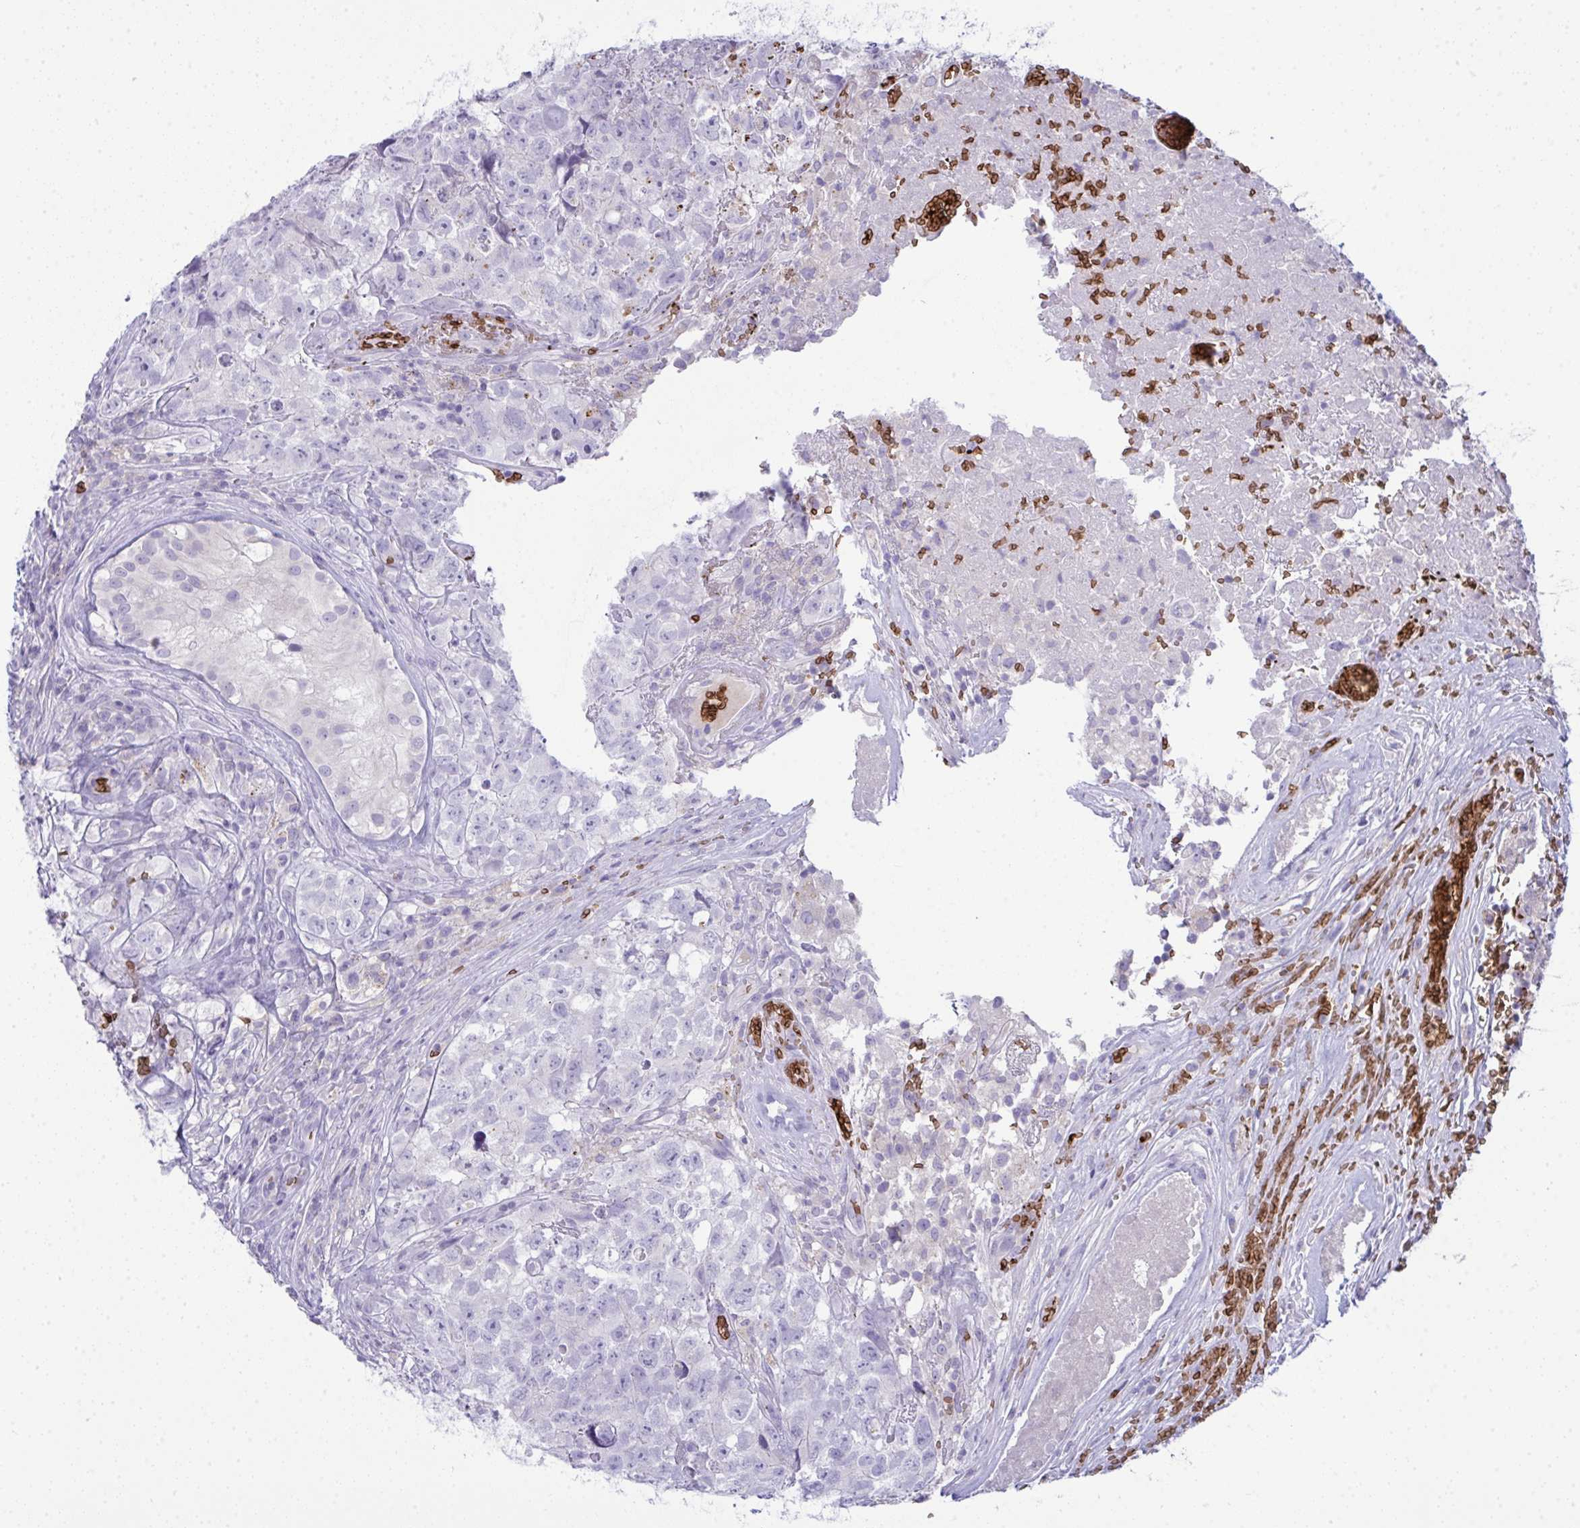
{"staining": {"intensity": "negative", "quantity": "none", "location": "none"}, "tissue": "testis cancer", "cell_type": "Tumor cells", "image_type": "cancer", "snomed": [{"axis": "morphology", "description": "Carcinoma, Embryonal, NOS"}, {"axis": "topography", "description": "Testis"}], "caption": "High power microscopy image of an immunohistochemistry histopathology image of testis cancer, revealing no significant expression in tumor cells. The staining was performed using DAB (3,3'-diaminobenzidine) to visualize the protein expression in brown, while the nuclei were stained in blue with hematoxylin (Magnification: 20x).", "gene": "SPTB", "patient": {"sex": "male", "age": 18}}